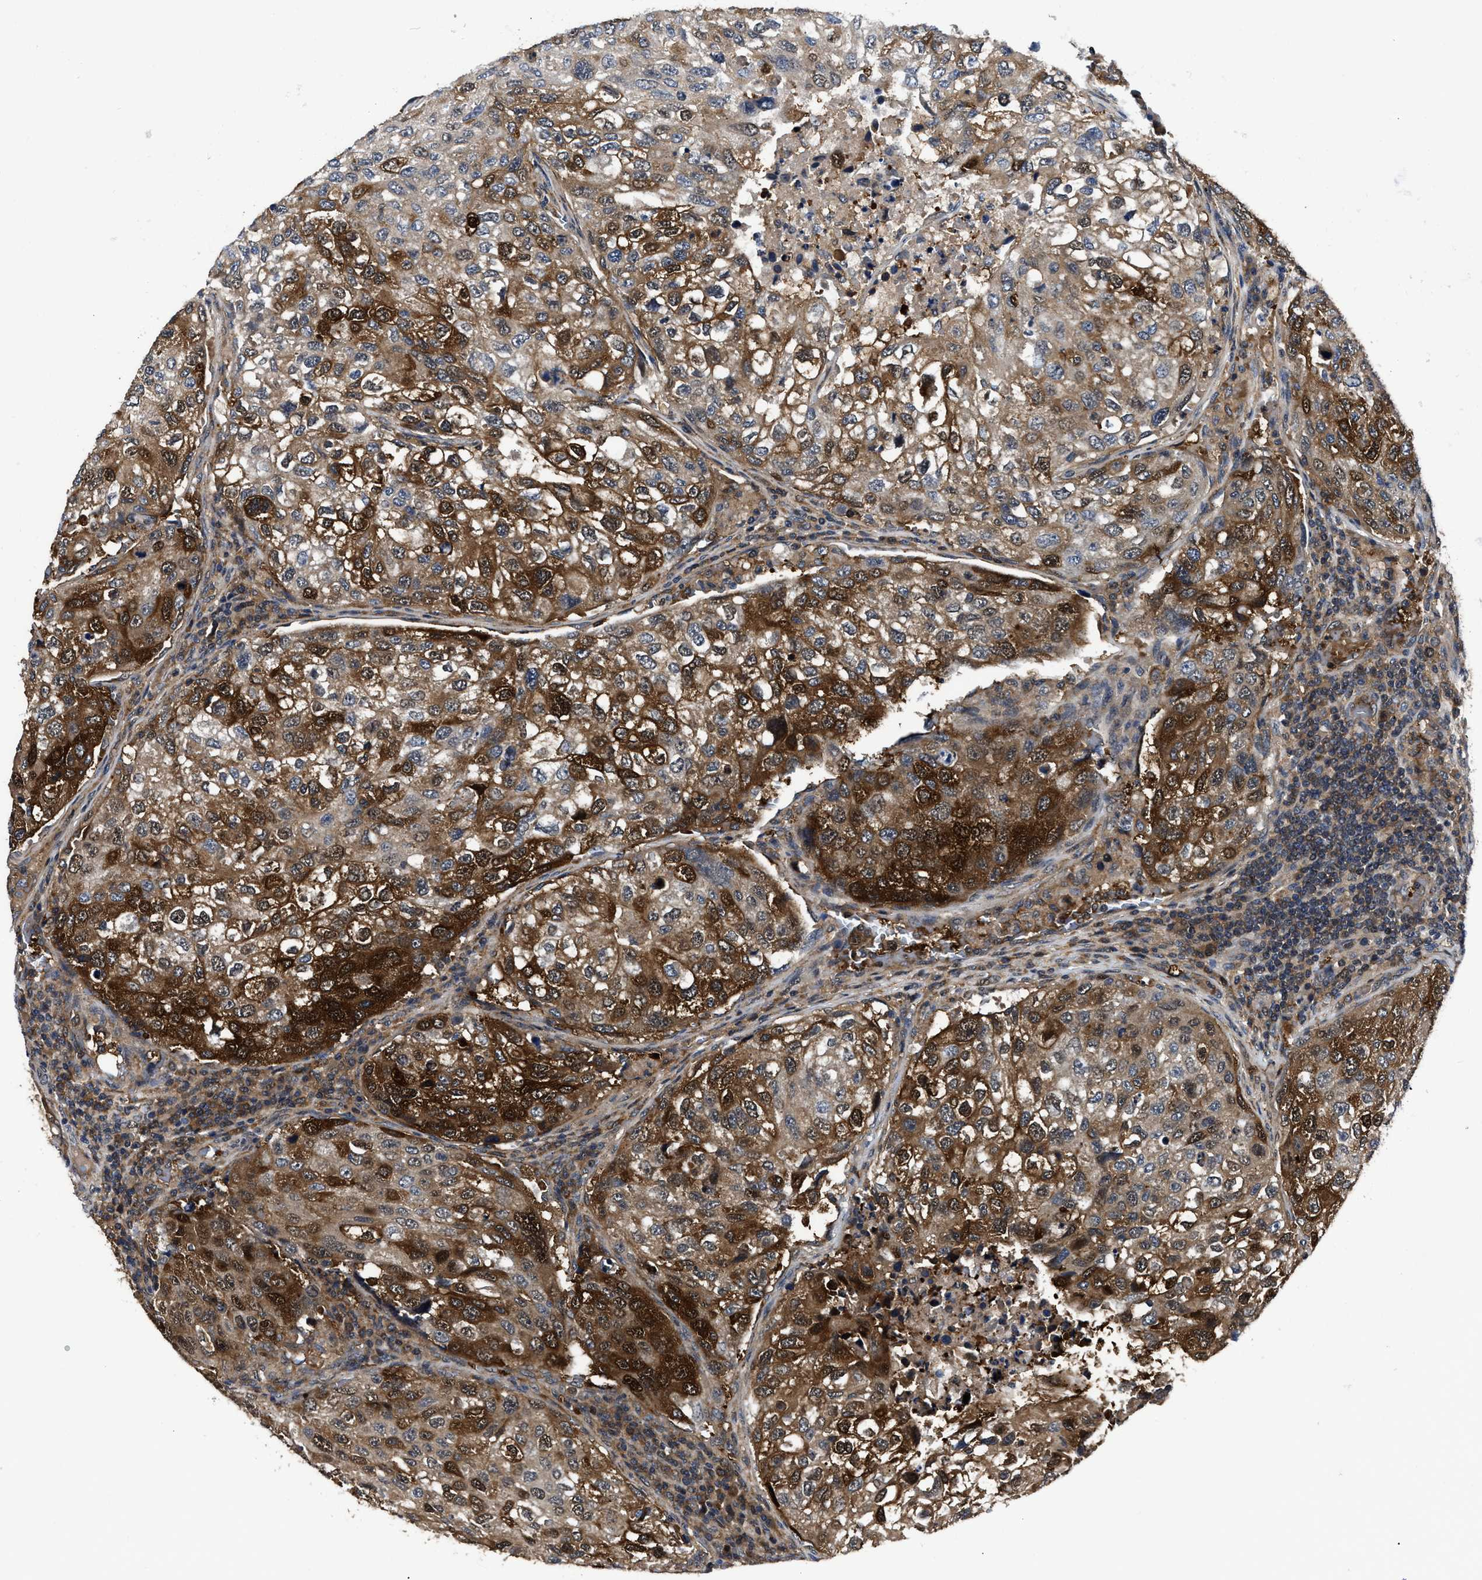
{"staining": {"intensity": "strong", "quantity": "25%-75%", "location": "cytoplasmic/membranous,nuclear"}, "tissue": "urothelial cancer", "cell_type": "Tumor cells", "image_type": "cancer", "snomed": [{"axis": "morphology", "description": "Urothelial carcinoma, High grade"}, {"axis": "topography", "description": "Lymph node"}, {"axis": "topography", "description": "Urinary bladder"}], "caption": "Human high-grade urothelial carcinoma stained for a protein (brown) reveals strong cytoplasmic/membranous and nuclear positive staining in approximately 25%-75% of tumor cells.", "gene": "GET4", "patient": {"sex": "male", "age": 51}}